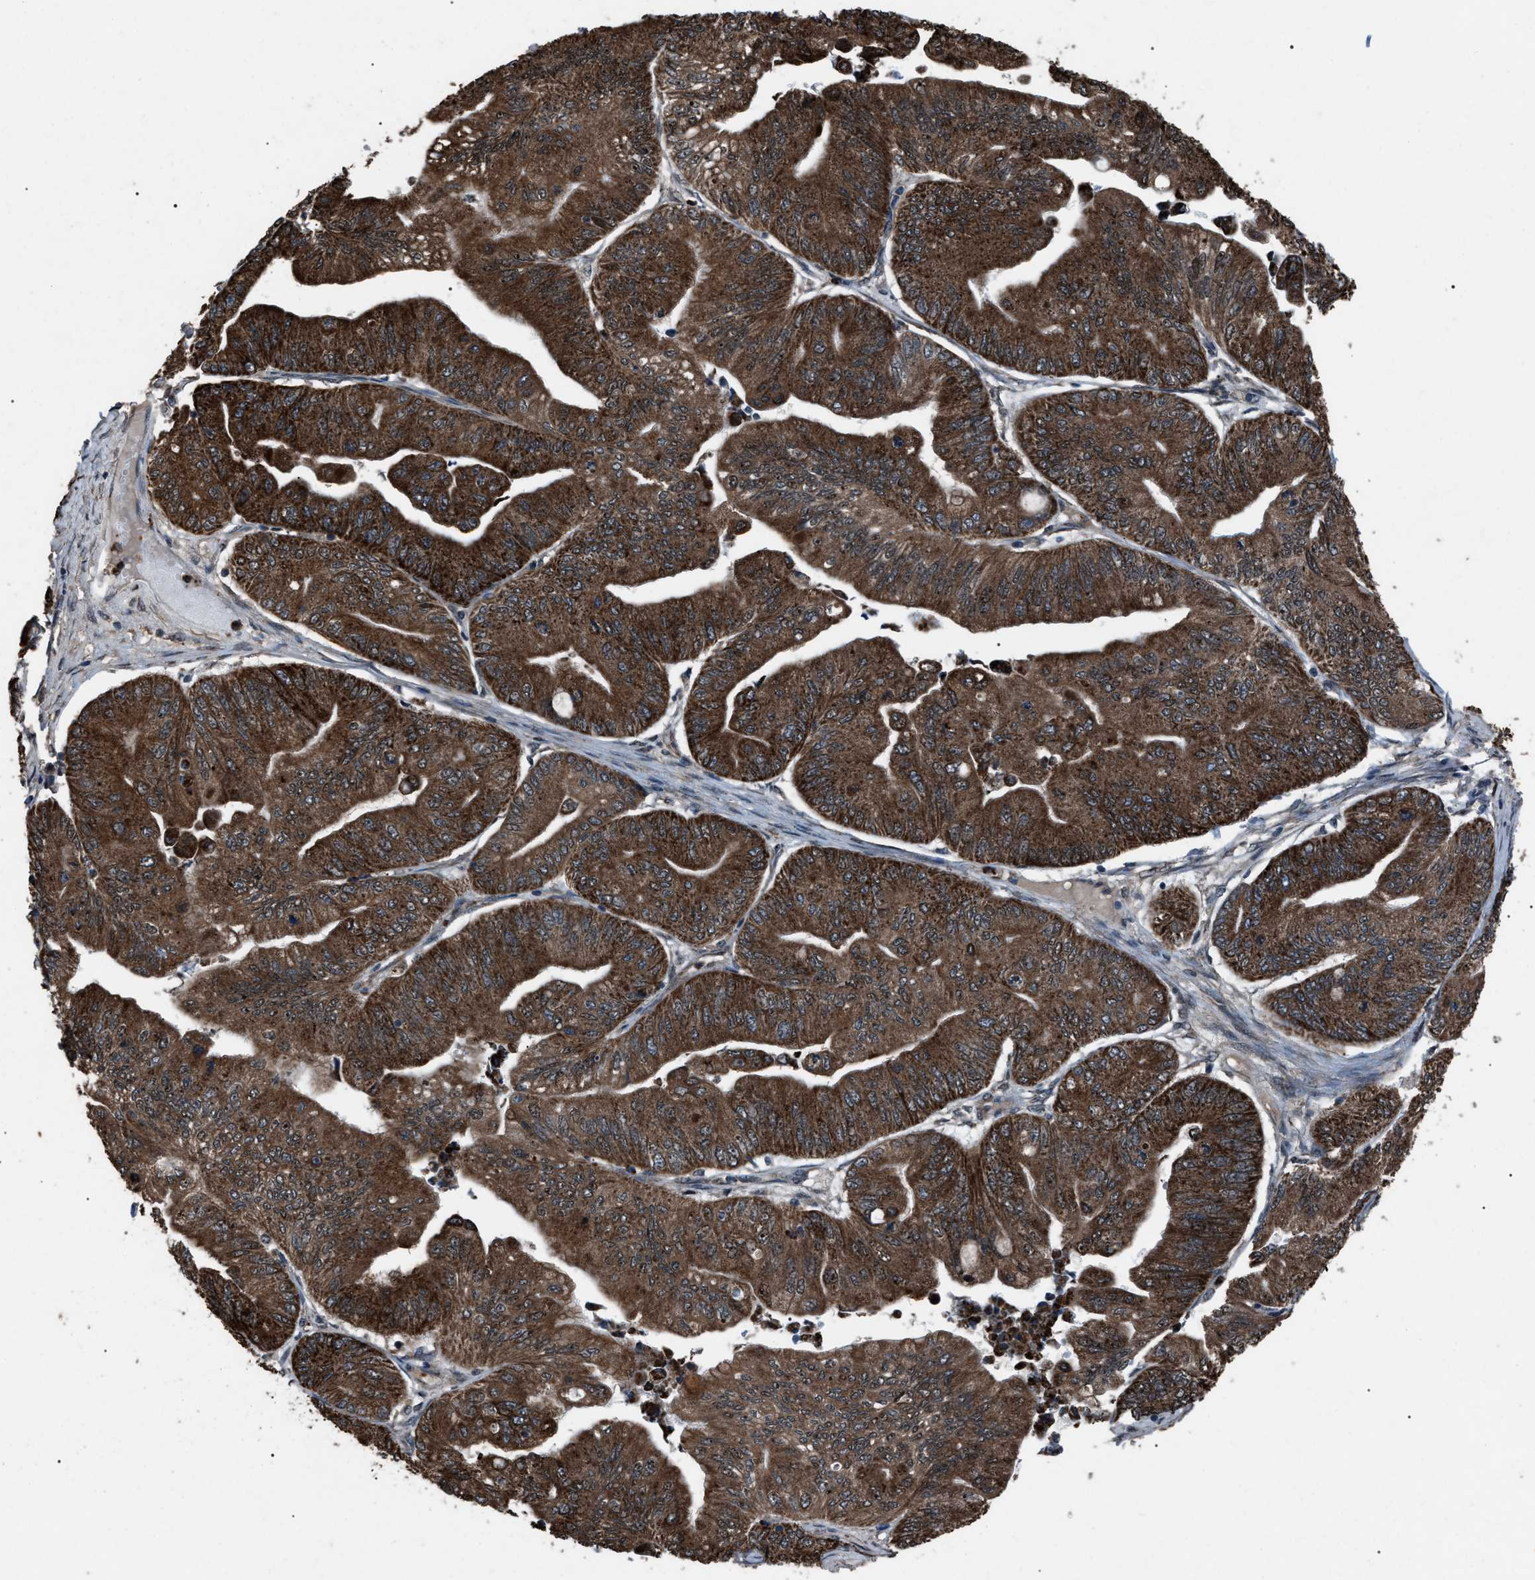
{"staining": {"intensity": "strong", "quantity": ">75%", "location": "cytoplasmic/membranous"}, "tissue": "ovarian cancer", "cell_type": "Tumor cells", "image_type": "cancer", "snomed": [{"axis": "morphology", "description": "Cystadenocarcinoma, mucinous, NOS"}, {"axis": "topography", "description": "Ovary"}], "caption": "High-magnification brightfield microscopy of mucinous cystadenocarcinoma (ovarian) stained with DAB (brown) and counterstained with hematoxylin (blue). tumor cells exhibit strong cytoplasmic/membranous positivity is appreciated in about>75% of cells. The protein is shown in brown color, while the nuclei are stained blue.", "gene": "ZFAND2A", "patient": {"sex": "female", "age": 61}}